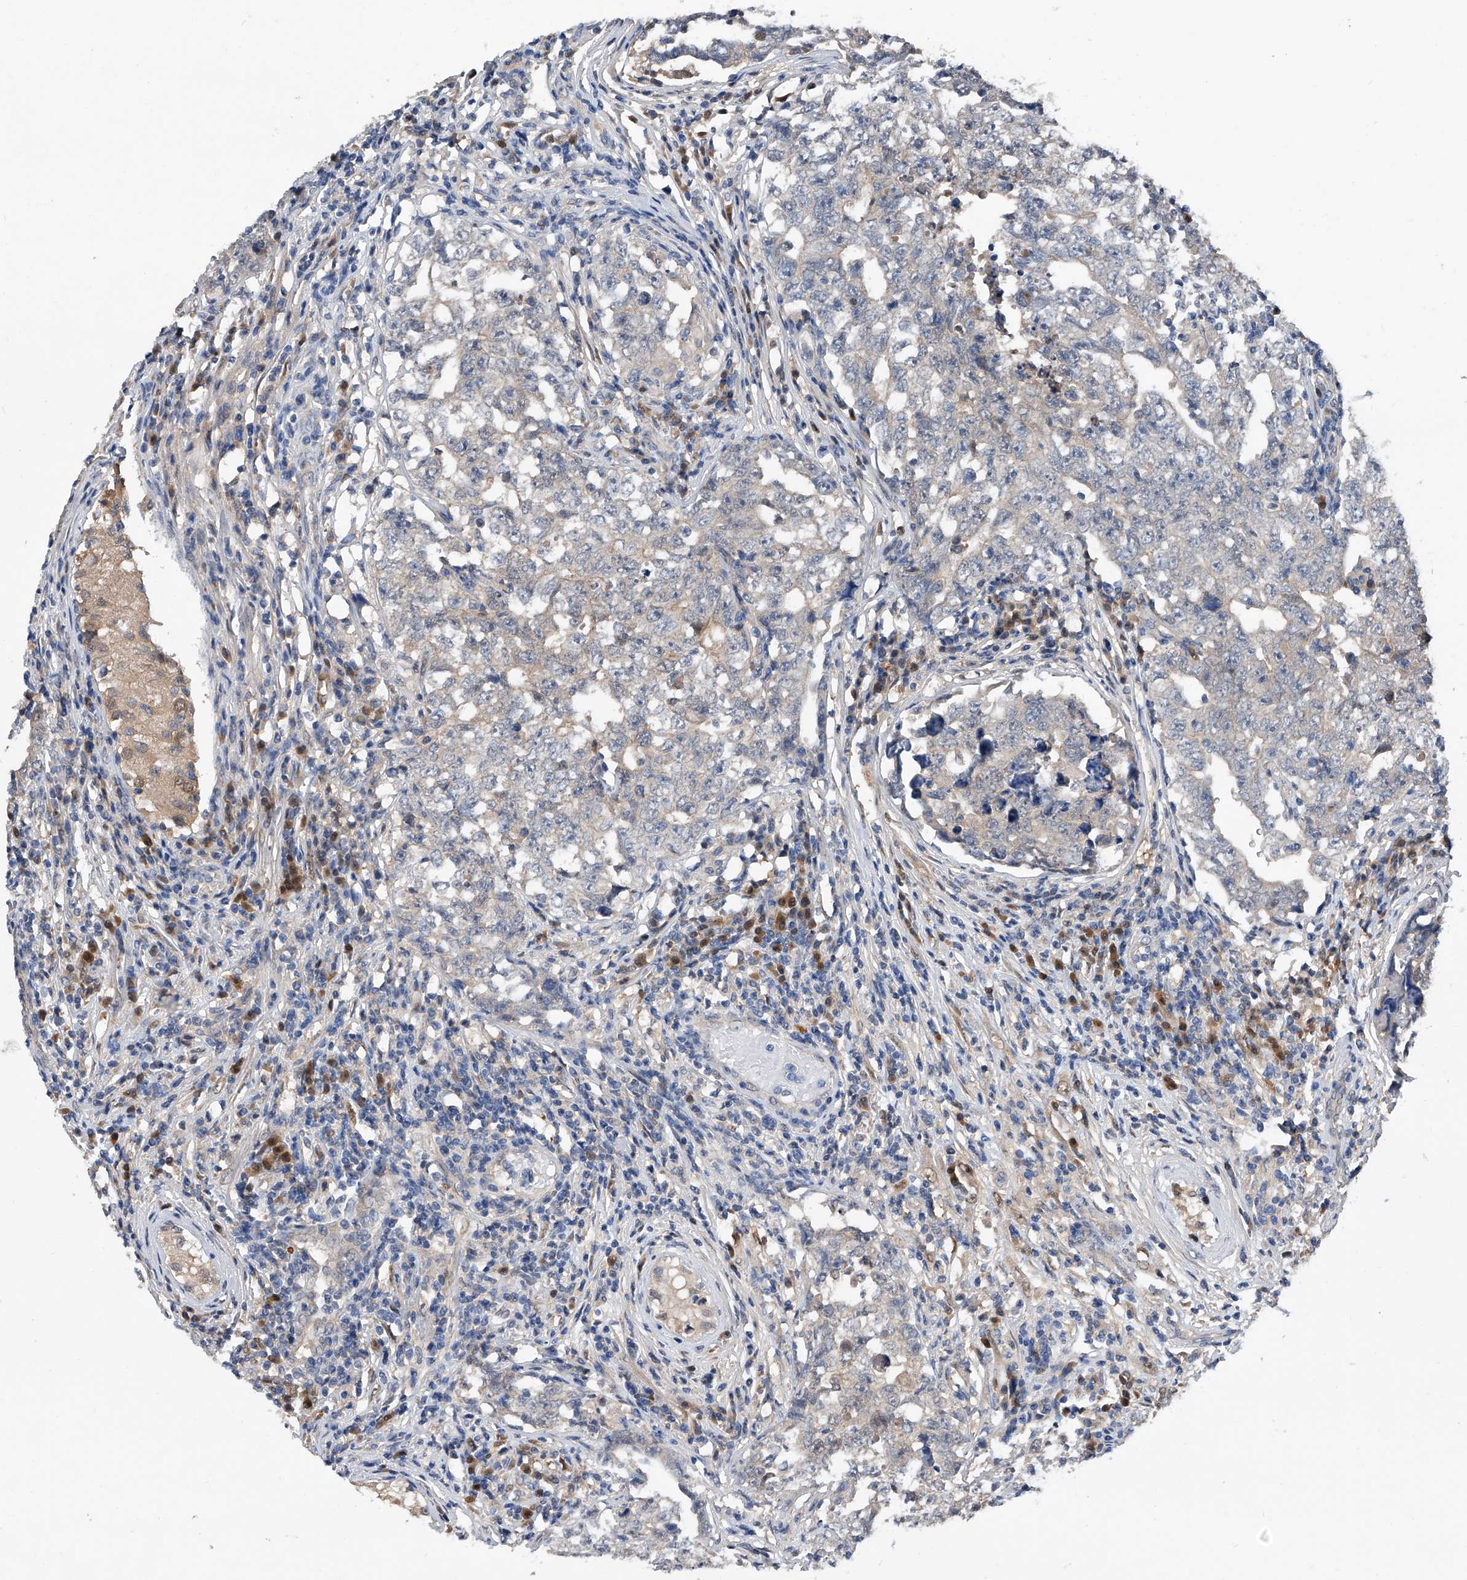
{"staining": {"intensity": "negative", "quantity": "none", "location": "none"}, "tissue": "testis cancer", "cell_type": "Tumor cells", "image_type": "cancer", "snomed": [{"axis": "morphology", "description": "Carcinoma, Embryonal, NOS"}, {"axis": "topography", "description": "Testis"}], "caption": "Immunohistochemical staining of human testis cancer (embryonal carcinoma) displays no significant expression in tumor cells. The staining was performed using DAB (3,3'-diaminobenzidine) to visualize the protein expression in brown, while the nuclei were stained in blue with hematoxylin (Magnification: 20x).", "gene": "PGM3", "patient": {"sex": "male", "age": 26}}